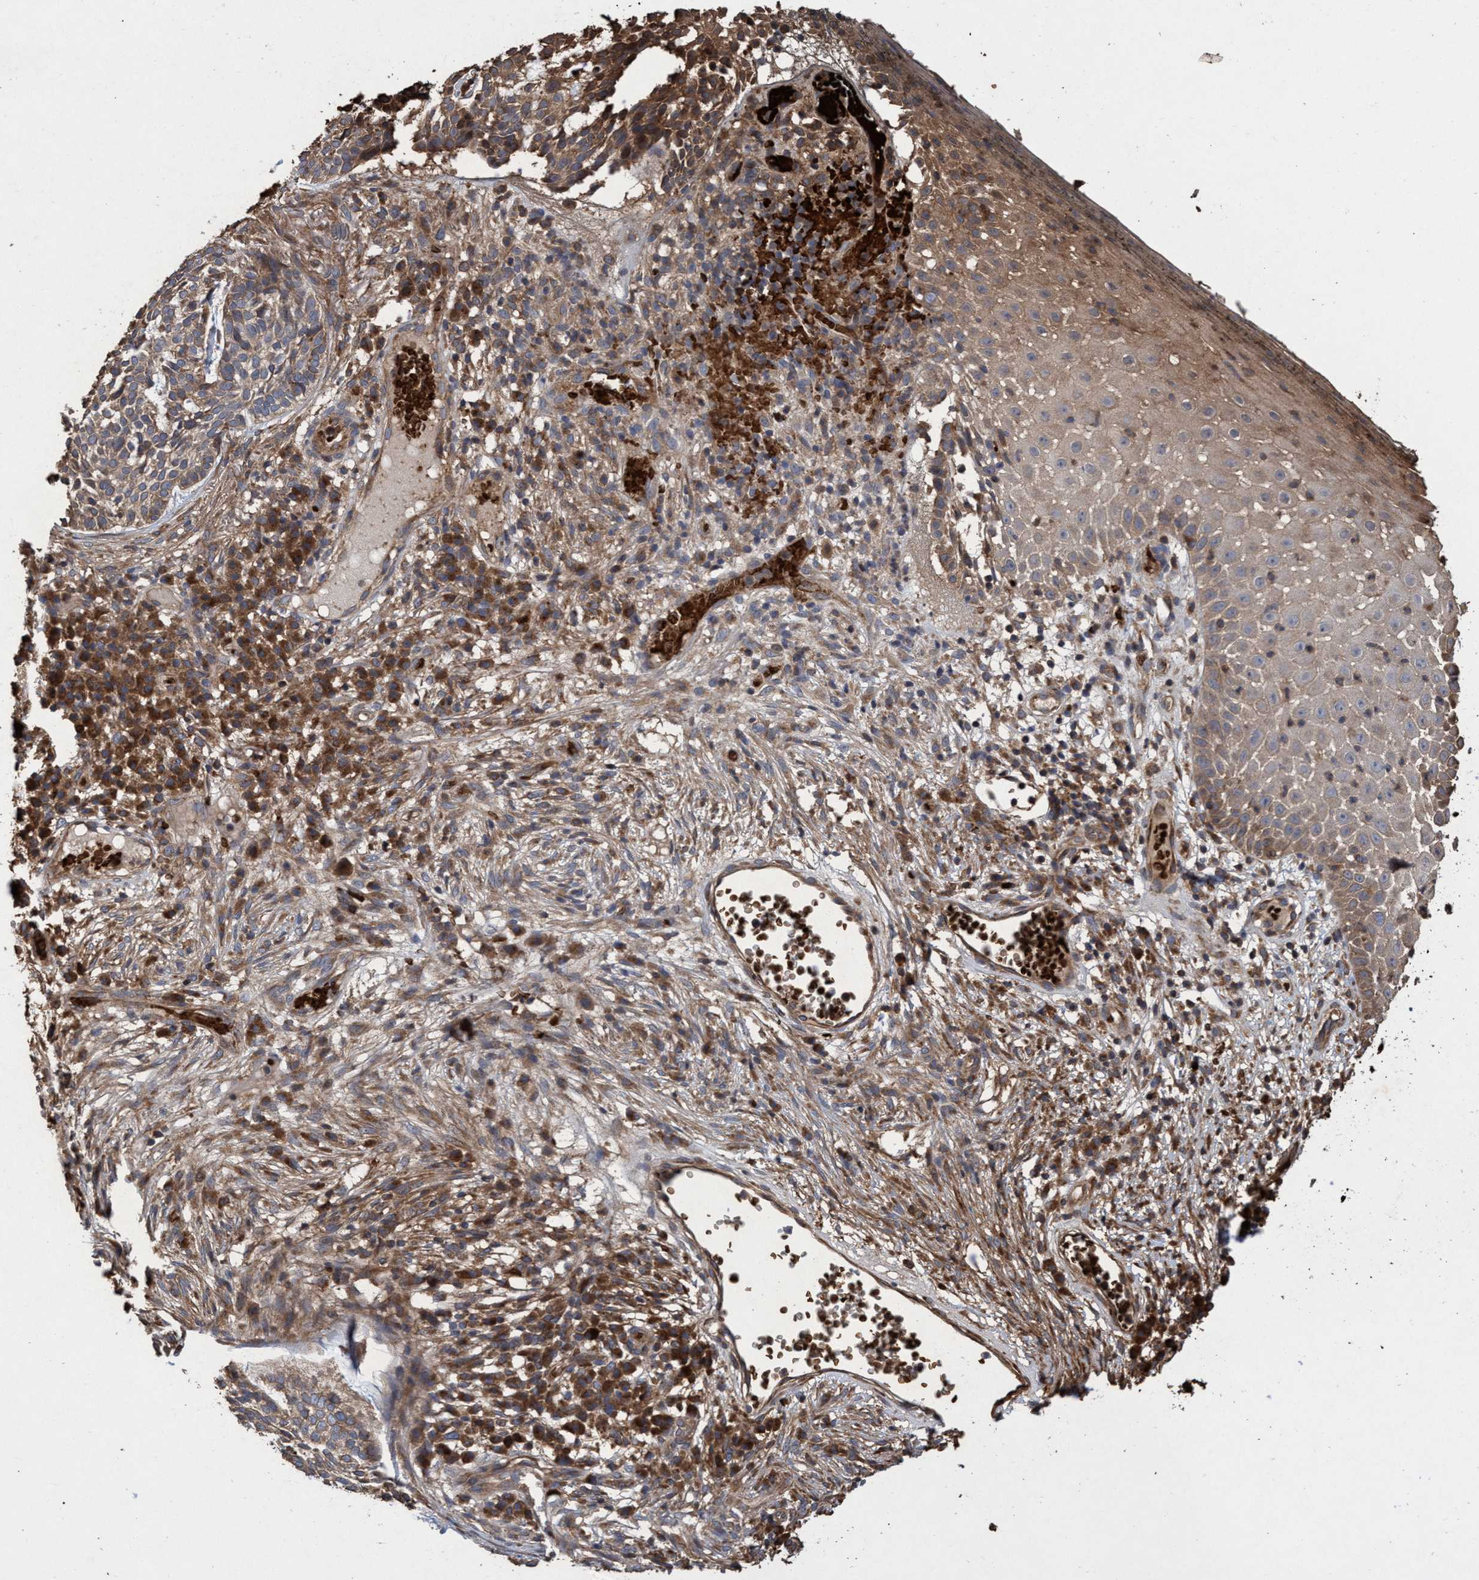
{"staining": {"intensity": "moderate", "quantity": ">75%", "location": "cytoplasmic/membranous"}, "tissue": "skin cancer", "cell_type": "Tumor cells", "image_type": "cancer", "snomed": [{"axis": "morphology", "description": "Basal cell carcinoma"}, {"axis": "topography", "description": "Skin"}], "caption": "Protein analysis of basal cell carcinoma (skin) tissue displays moderate cytoplasmic/membranous staining in about >75% of tumor cells. Nuclei are stained in blue.", "gene": "CHMP6", "patient": {"sex": "female", "age": 64}}